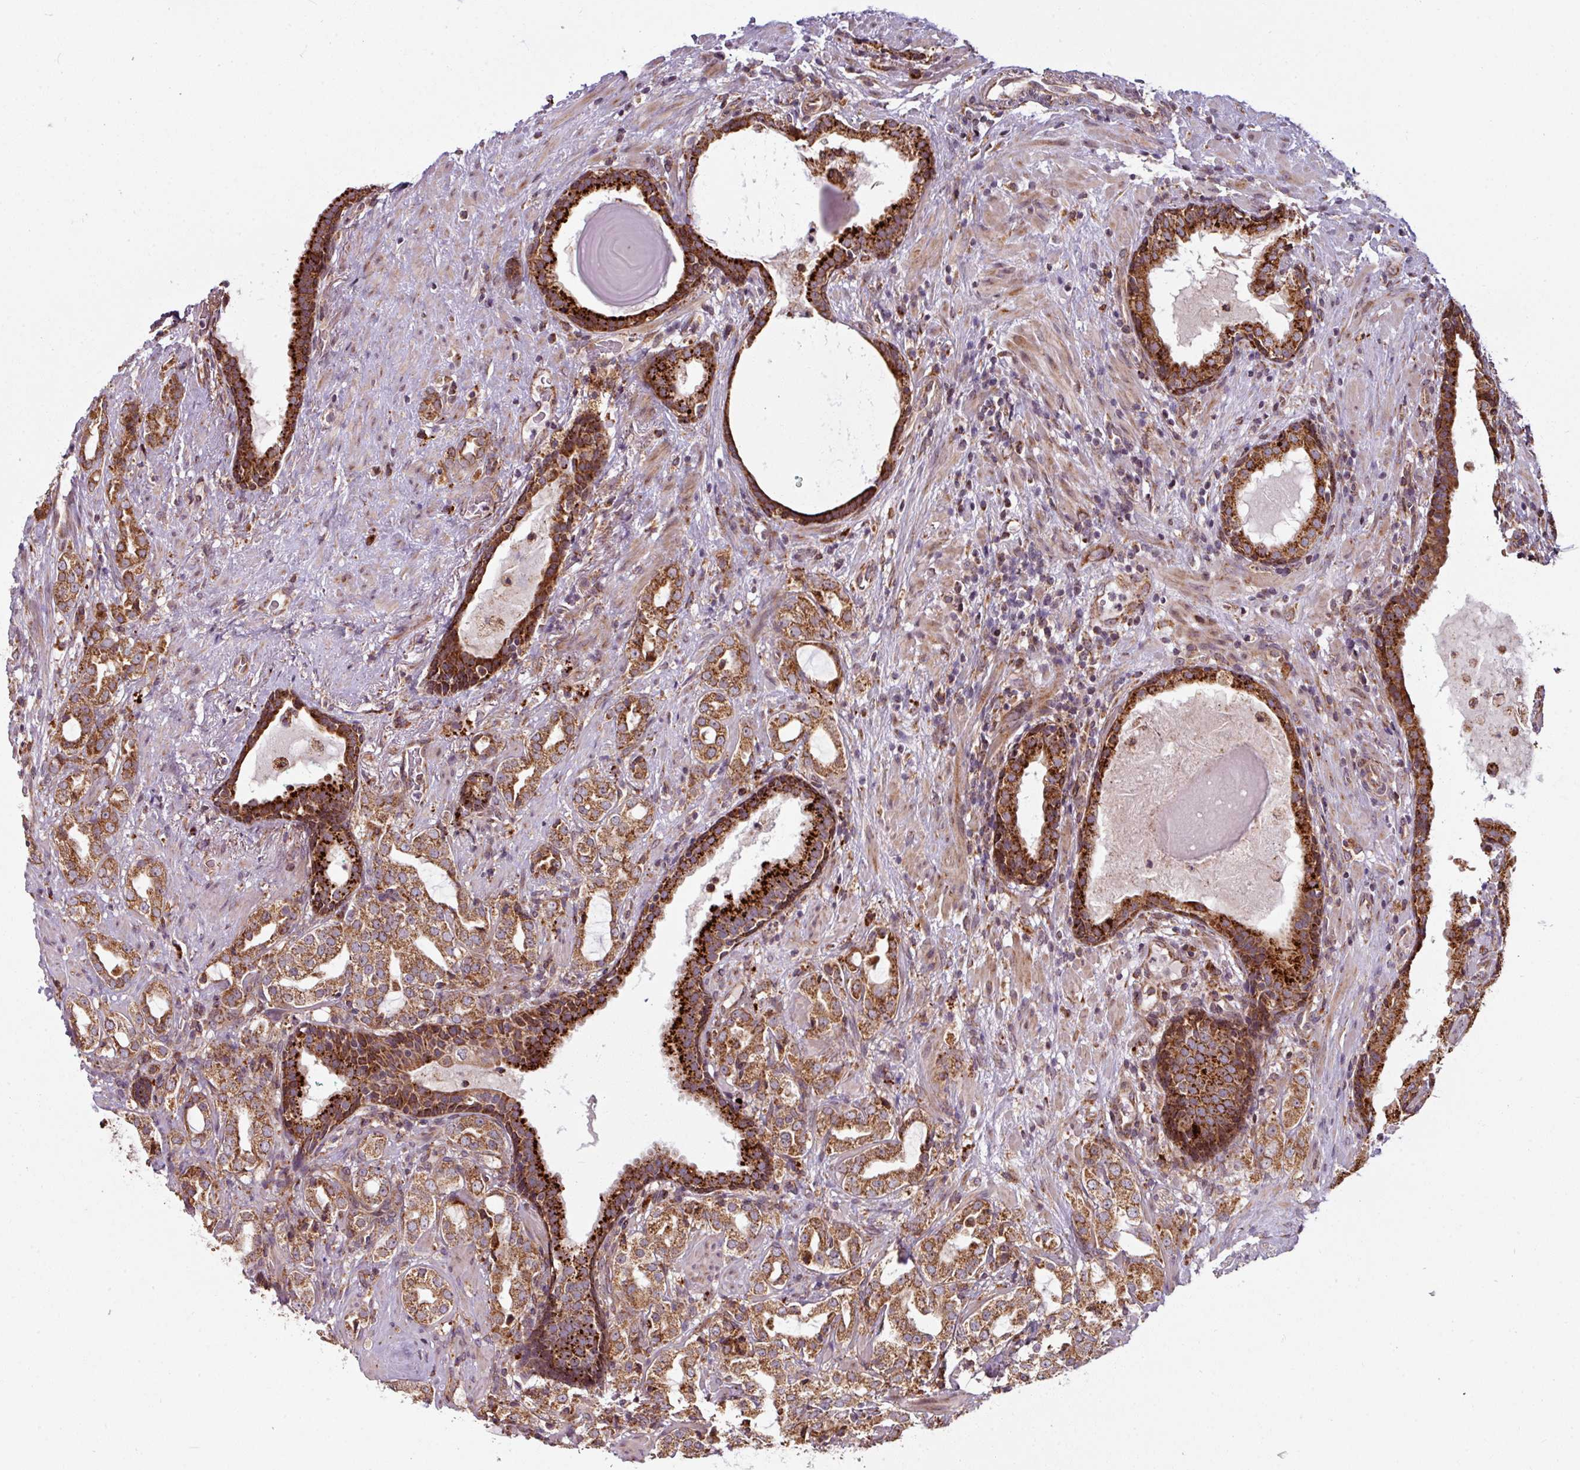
{"staining": {"intensity": "strong", "quantity": ">75%", "location": "cytoplasmic/membranous"}, "tissue": "prostate cancer", "cell_type": "Tumor cells", "image_type": "cancer", "snomed": [{"axis": "morphology", "description": "Adenocarcinoma, High grade"}, {"axis": "topography", "description": "Prostate"}], "caption": "DAB (3,3'-diaminobenzidine) immunohistochemical staining of human prostate cancer (high-grade adenocarcinoma) shows strong cytoplasmic/membranous protein positivity in about >75% of tumor cells. The staining was performed using DAB to visualize the protein expression in brown, while the nuclei were stained in blue with hematoxylin (Magnification: 20x).", "gene": "MAGT1", "patient": {"sex": "male", "age": 64}}